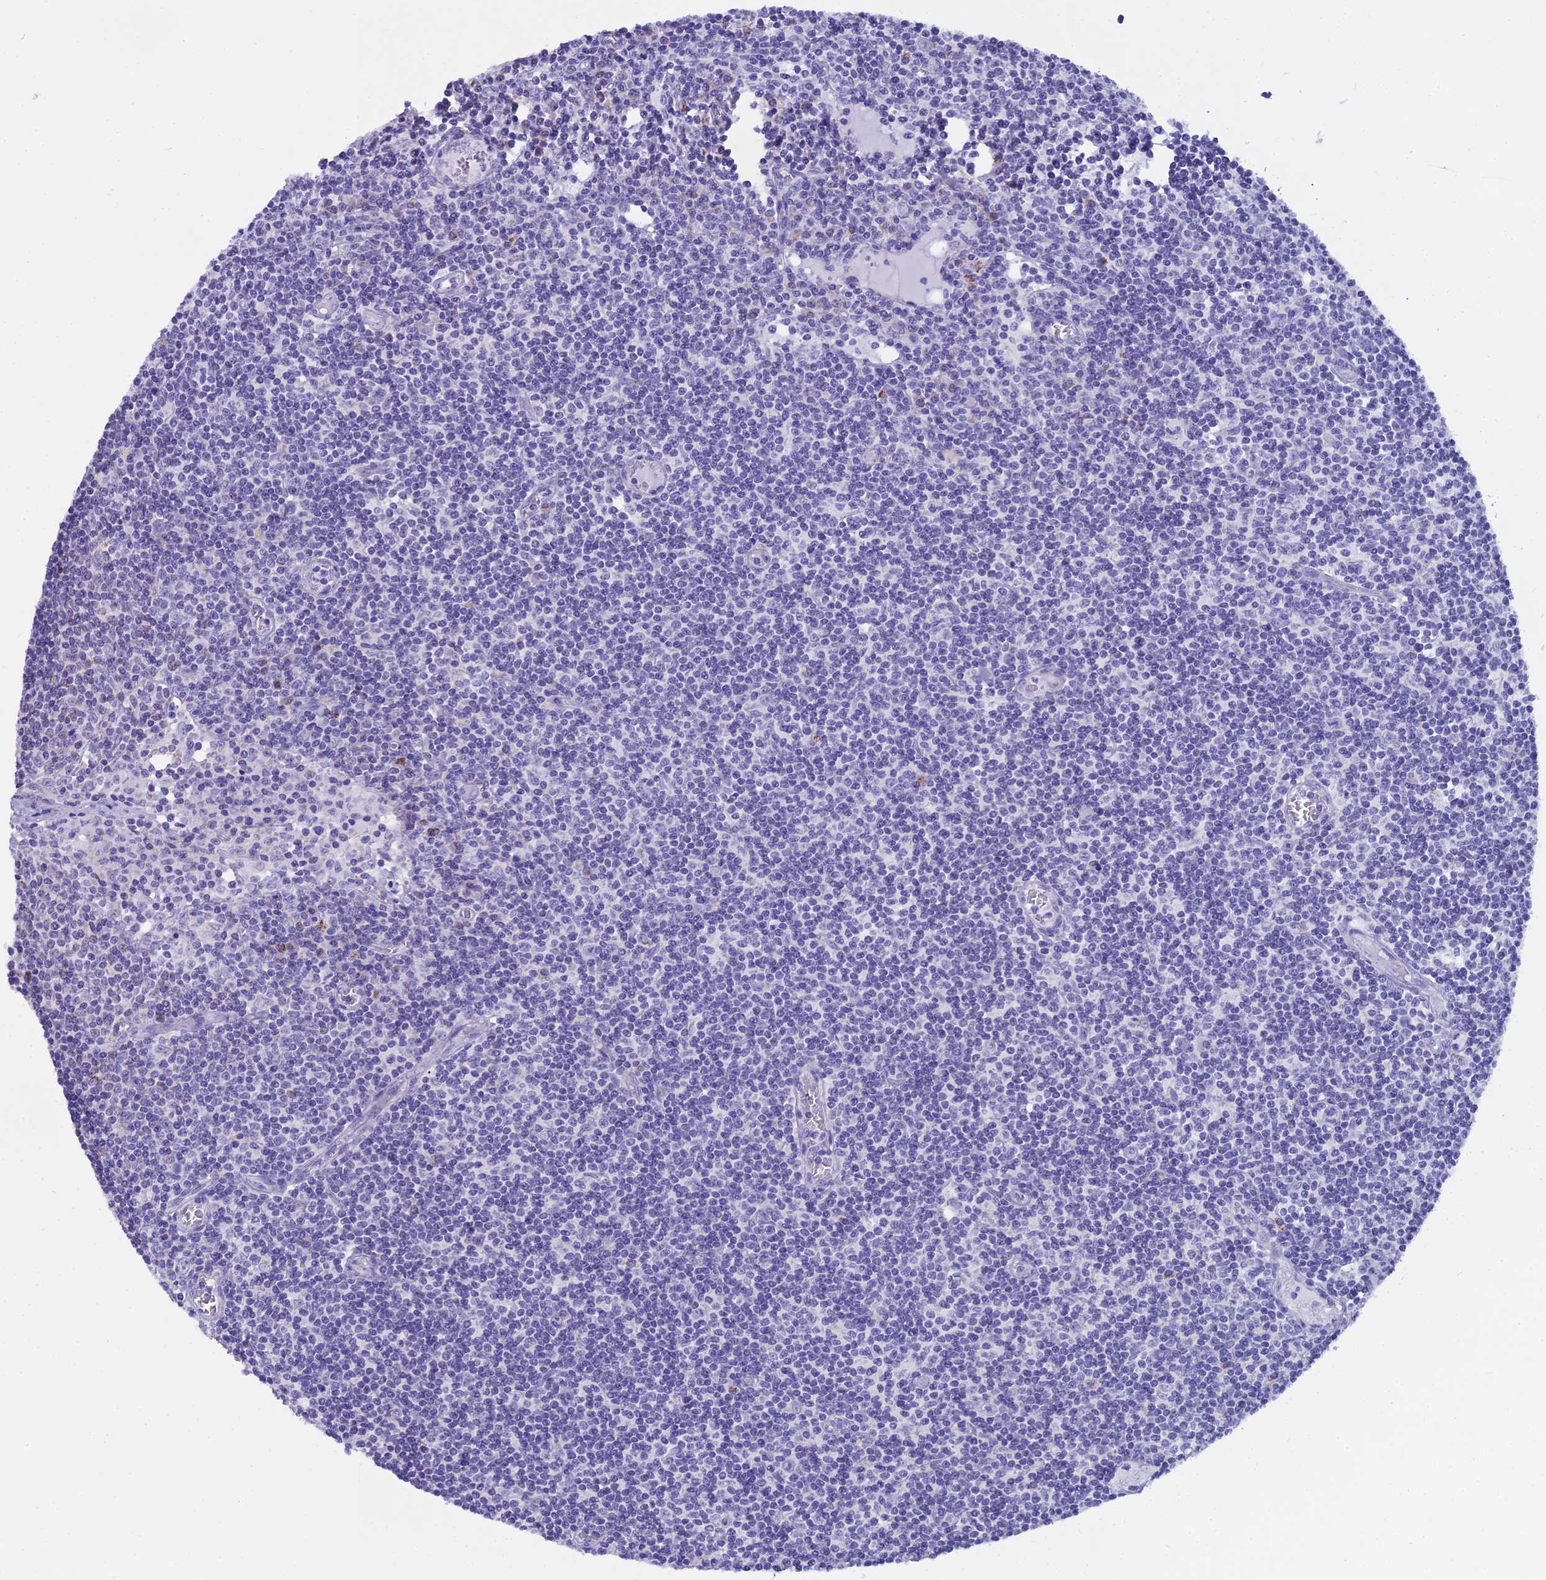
{"staining": {"intensity": "negative", "quantity": "none", "location": "none"}, "tissue": "lymph node", "cell_type": "Germinal center cells", "image_type": "normal", "snomed": [{"axis": "morphology", "description": "Normal tissue, NOS"}, {"axis": "topography", "description": "Lymph node"}], "caption": "High power microscopy photomicrograph of an immunohistochemistry (IHC) histopathology image of benign lymph node, revealing no significant expression in germinal center cells.", "gene": "CGB1", "patient": {"sex": "female", "age": 55}}